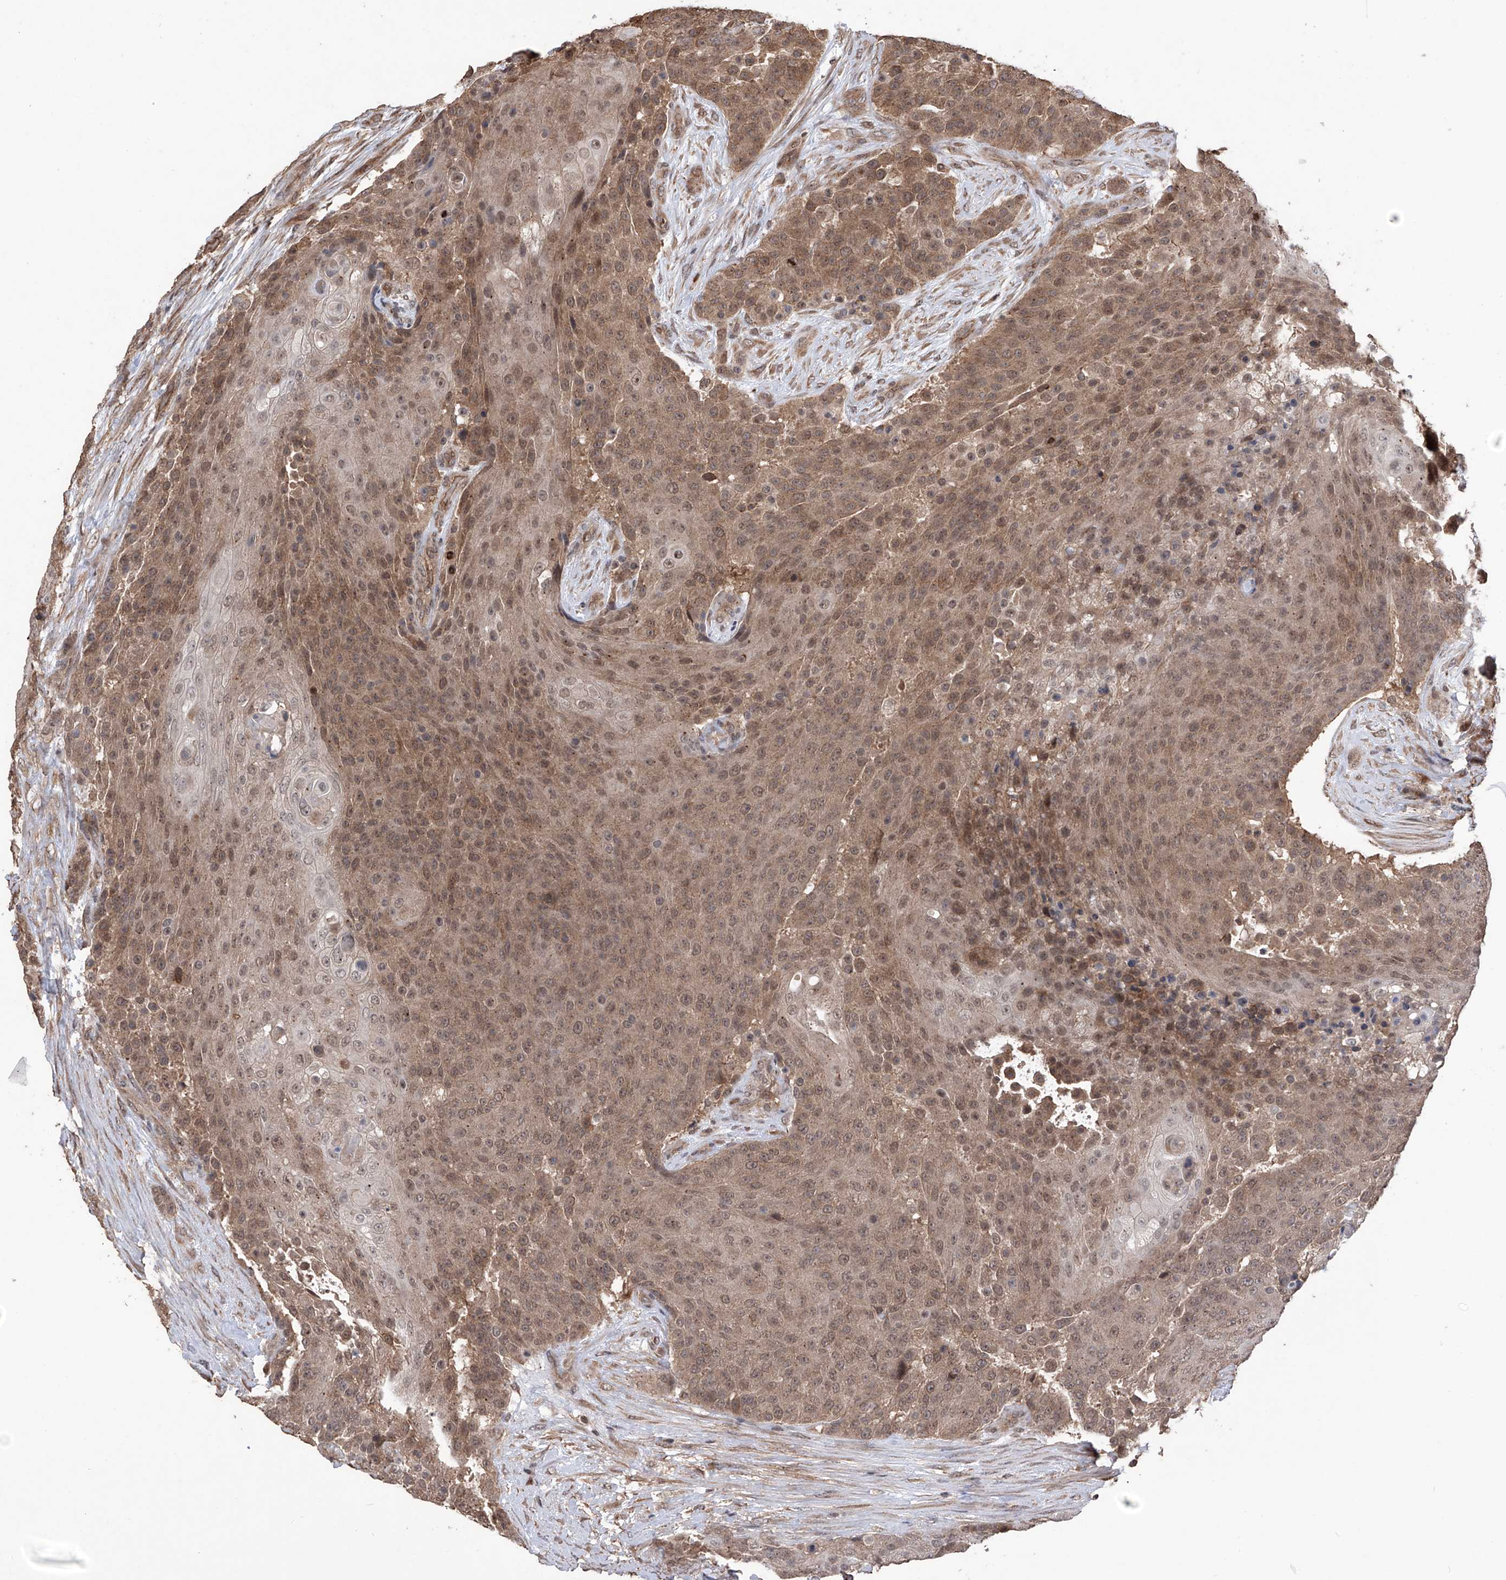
{"staining": {"intensity": "moderate", "quantity": ">75%", "location": "cytoplasmic/membranous,nuclear"}, "tissue": "urothelial cancer", "cell_type": "Tumor cells", "image_type": "cancer", "snomed": [{"axis": "morphology", "description": "Urothelial carcinoma, High grade"}, {"axis": "topography", "description": "Urinary bladder"}], "caption": "Human urothelial carcinoma (high-grade) stained for a protein (brown) shows moderate cytoplasmic/membranous and nuclear positive staining in approximately >75% of tumor cells.", "gene": "LYSMD4", "patient": {"sex": "female", "age": 63}}